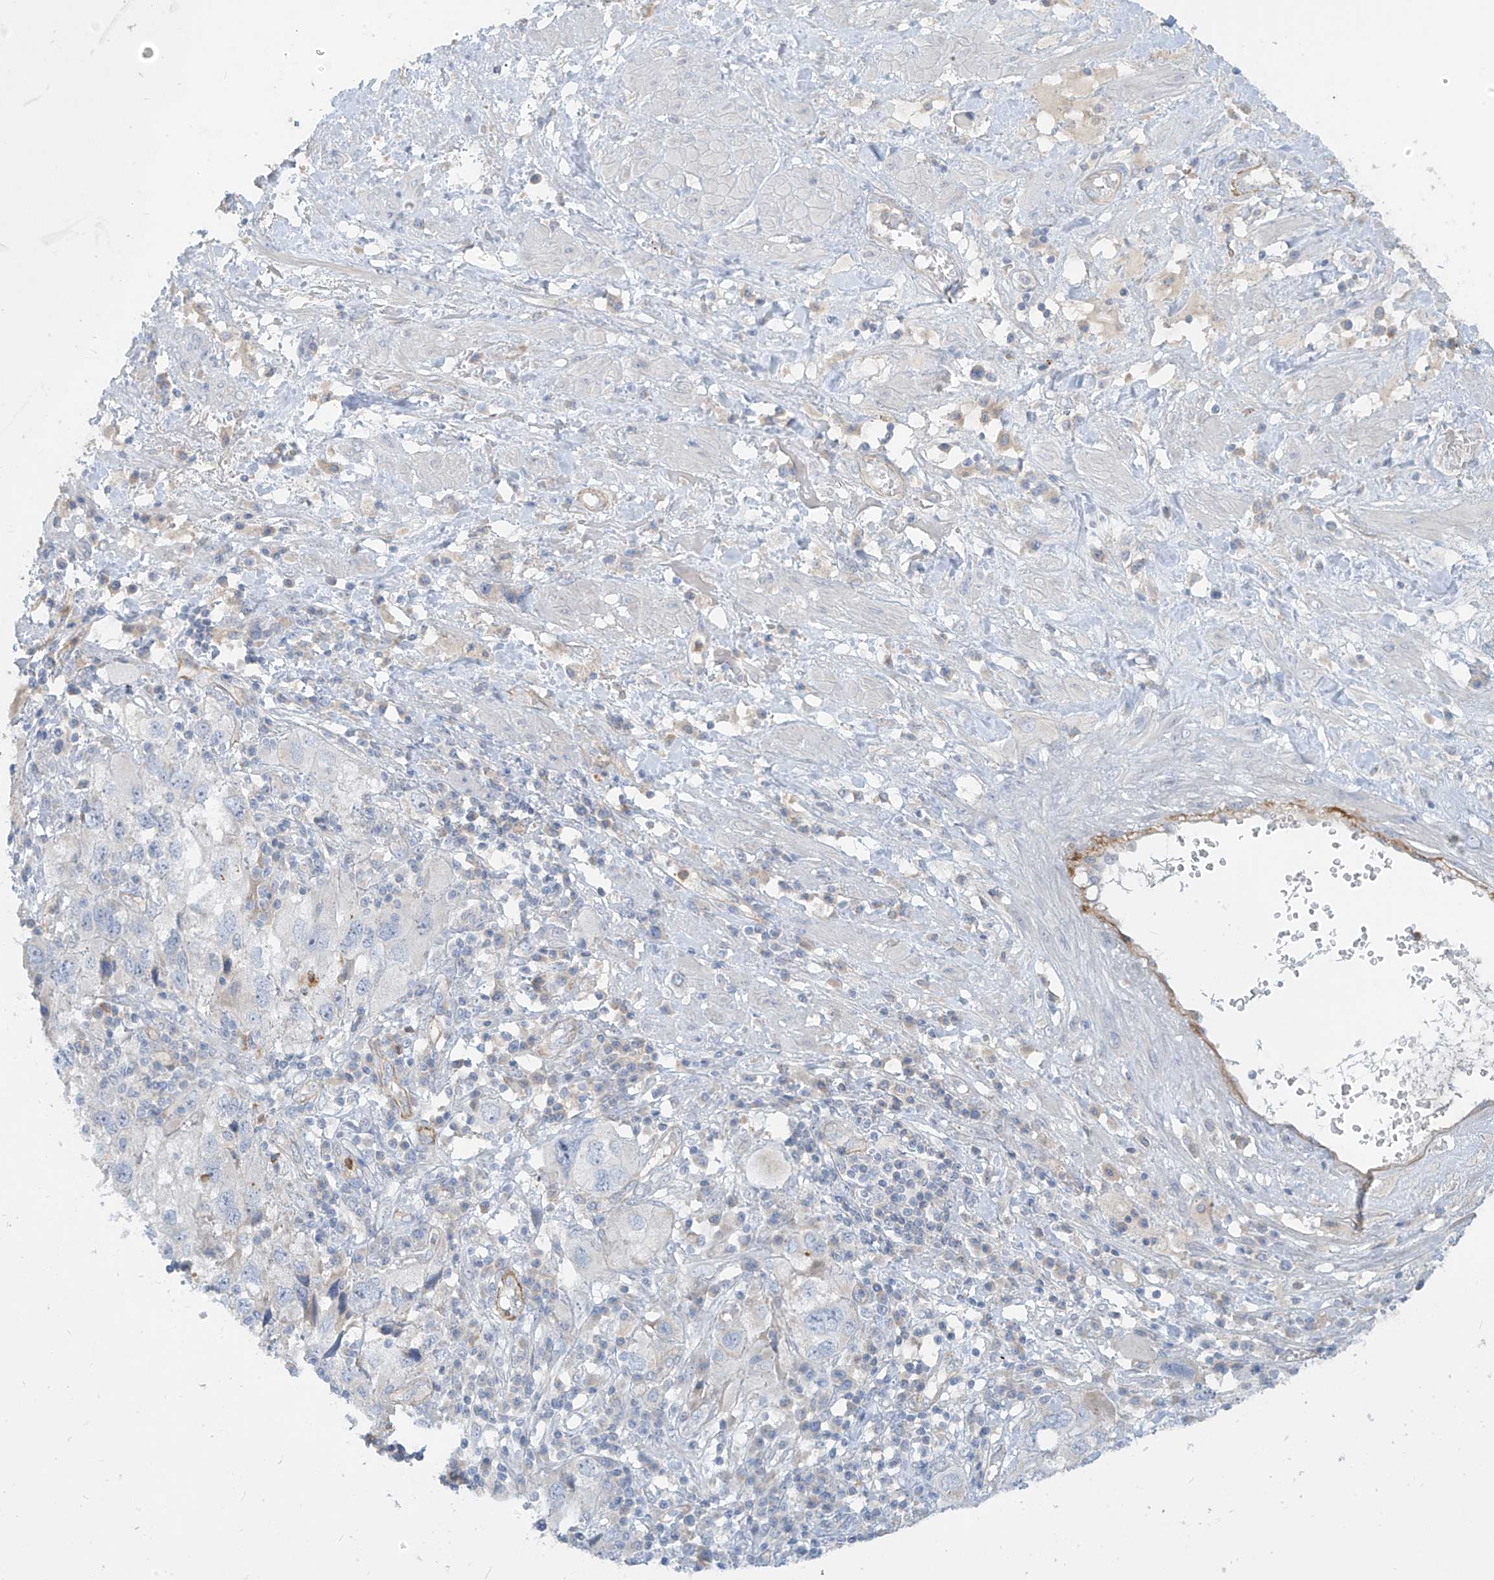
{"staining": {"intensity": "negative", "quantity": "none", "location": "none"}, "tissue": "endometrial cancer", "cell_type": "Tumor cells", "image_type": "cancer", "snomed": [{"axis": "morphology", "description": "Adenocarcinoma, NOS"}, {"axis": "topography", "description": "Endometrium"}], "caption": "The immunohistochemistry (IHC) photomicrograph has no significant expression in tumor cells of endometrial adenocarcinoma tissue.", "gene": "C2orf42", "patient": {"sex": "female", "age": 49}}